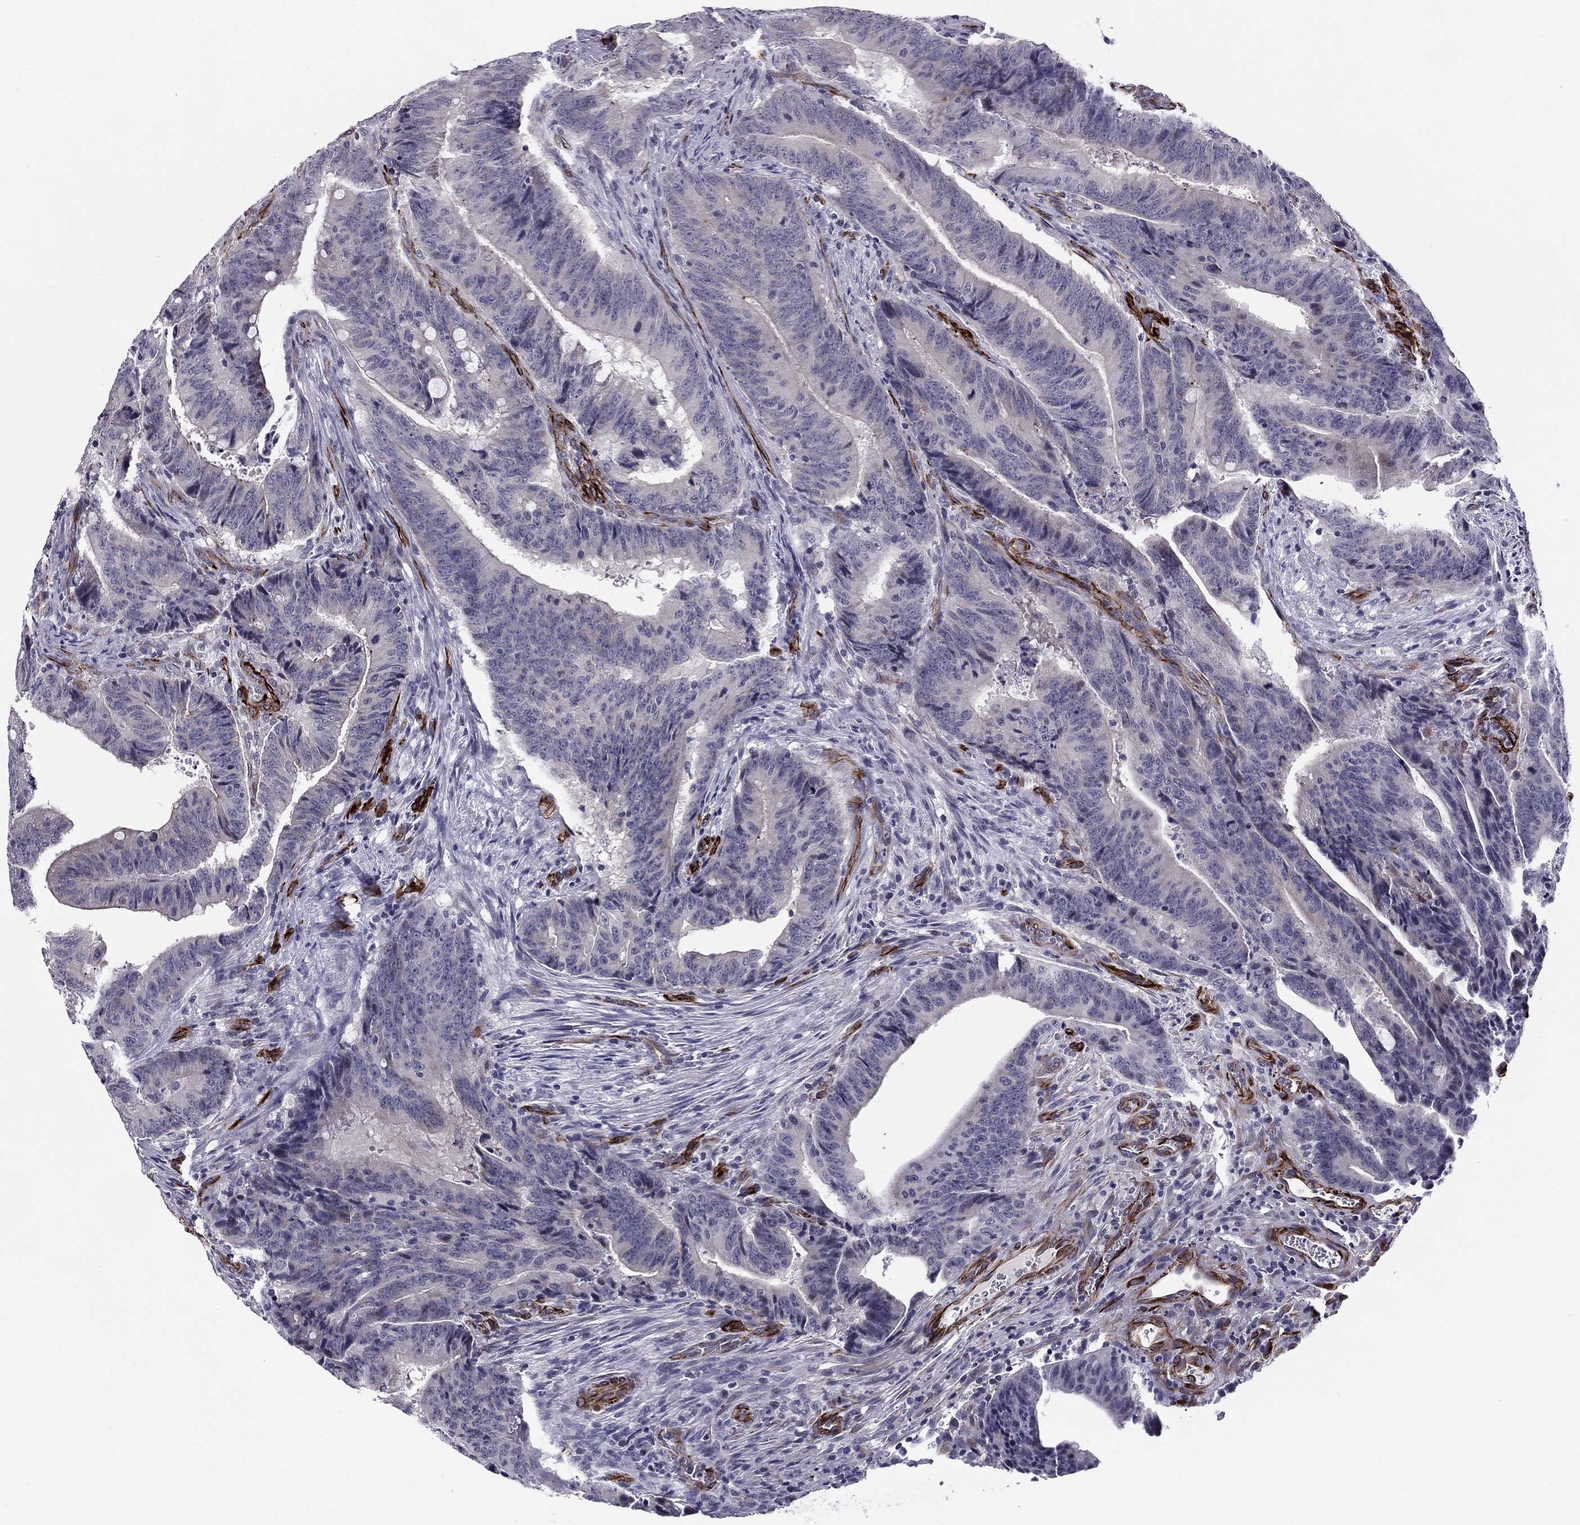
{"staining": {"intensity": "negative", "quantity": "none", "location": "none"}, "tissue": "colorectal cancer", "cell_type": "Tumor cells", "image_type": "cancer", "snomed": [{"axis": "morphology", "description": "Adenocarcinoma, NOS"}, {"axis": "topography", "description": "Colon"}], "caption": "Colorectal cancer (adenocarcinoma) was stained to show a protein in brown. There is no significant expression in tumor cells.", "gene": "ANKS4B", "patient": {"sex": "female", "age": 87}}